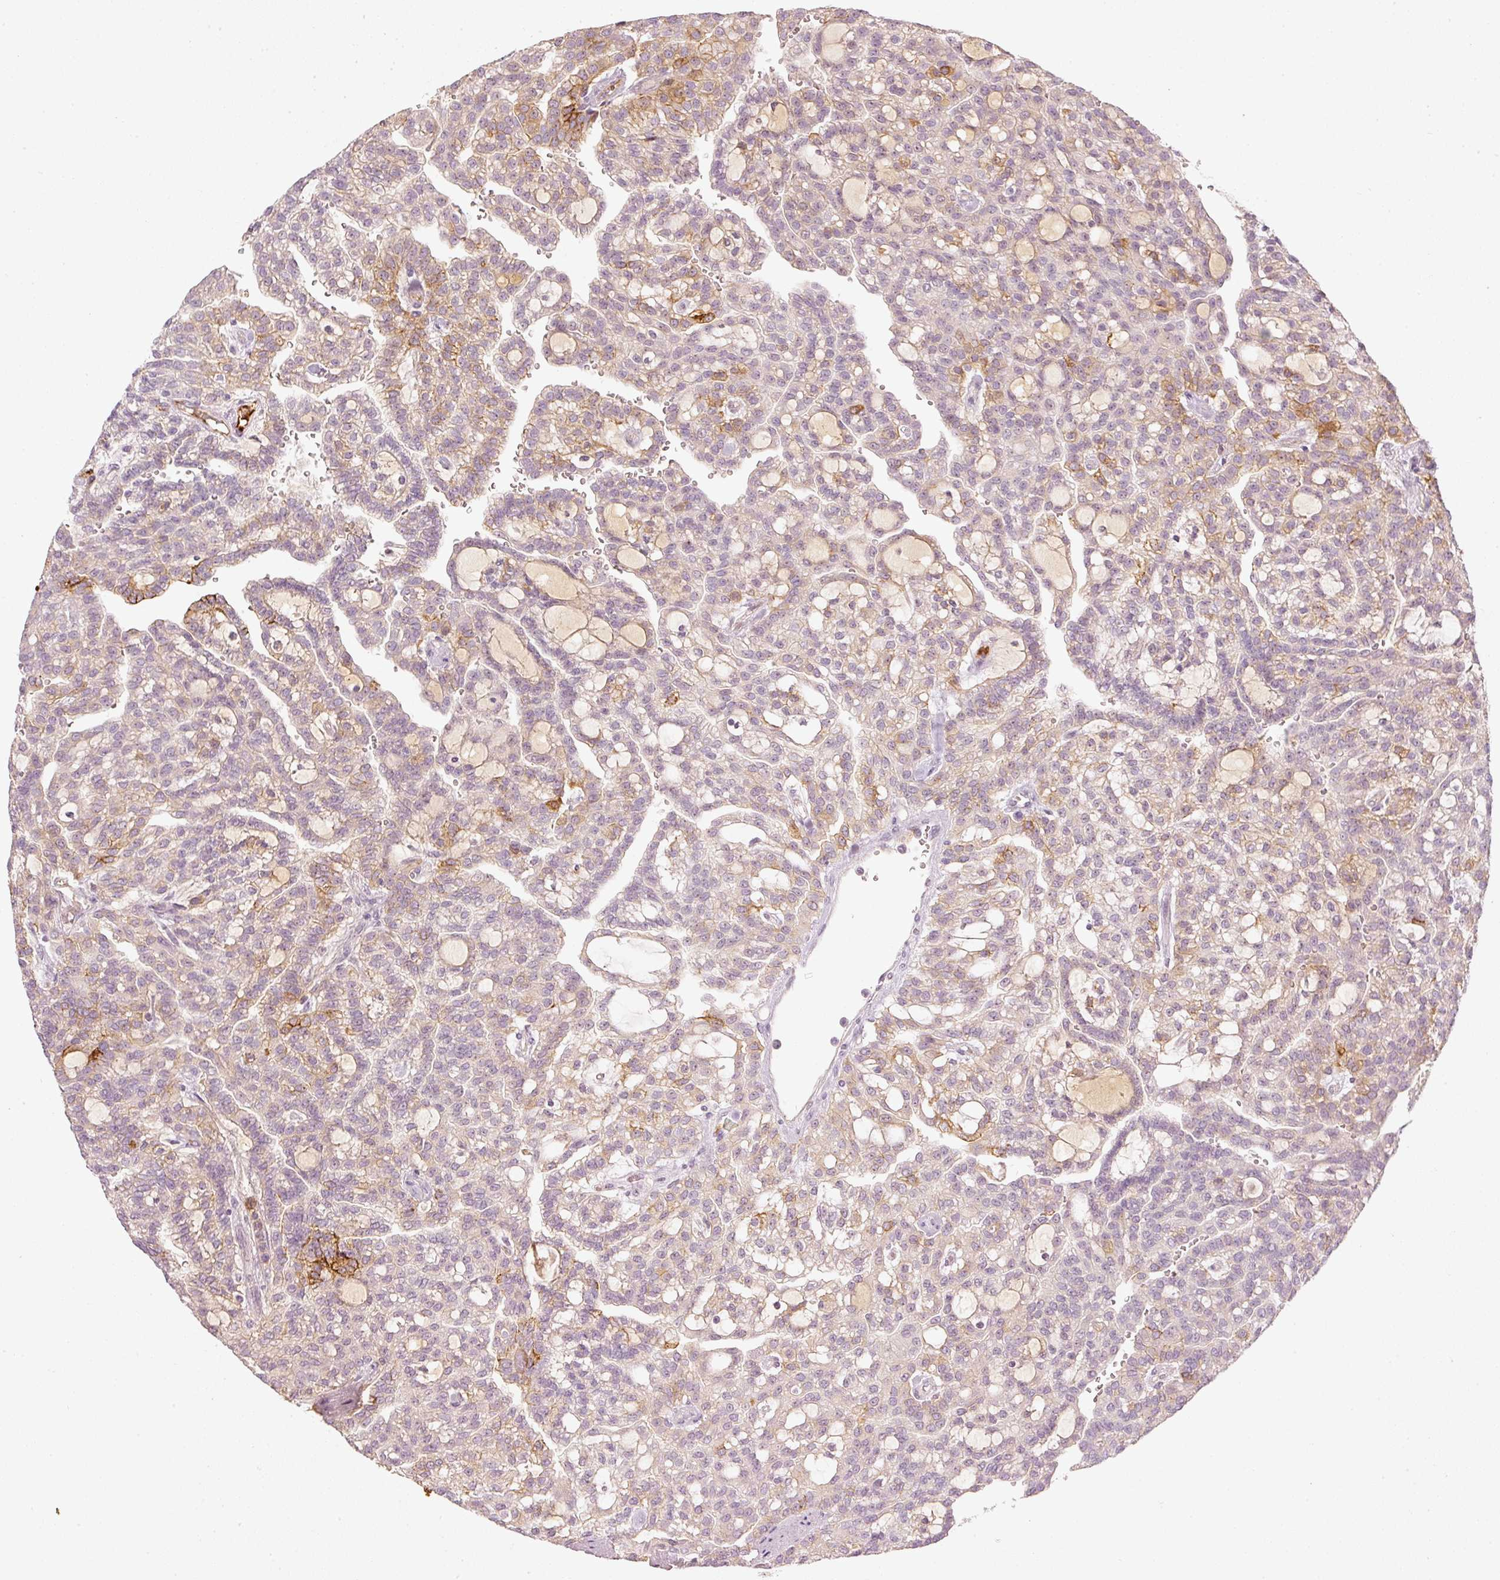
{"staining": {"intensity": "moderate", "quantity": "25%-75%", "location": "cytoplasmic/membranous"}, "tissue": "renal cancer", "cell_type": "Tumor cells", "image_type": "cancer", "snomed": [{"axis": "morphology", "description": "Adenocarcinoma, NOS"}, {"axis": "topography", "description": "Kidney"}], "caption": "Moderate cytoplasmic/membranous protein staining is seen in approximately 25%-75% of tumor cells in renal cancer.", "gene": "VCAM1", "patient": {"sex": "male", "age": 63}}